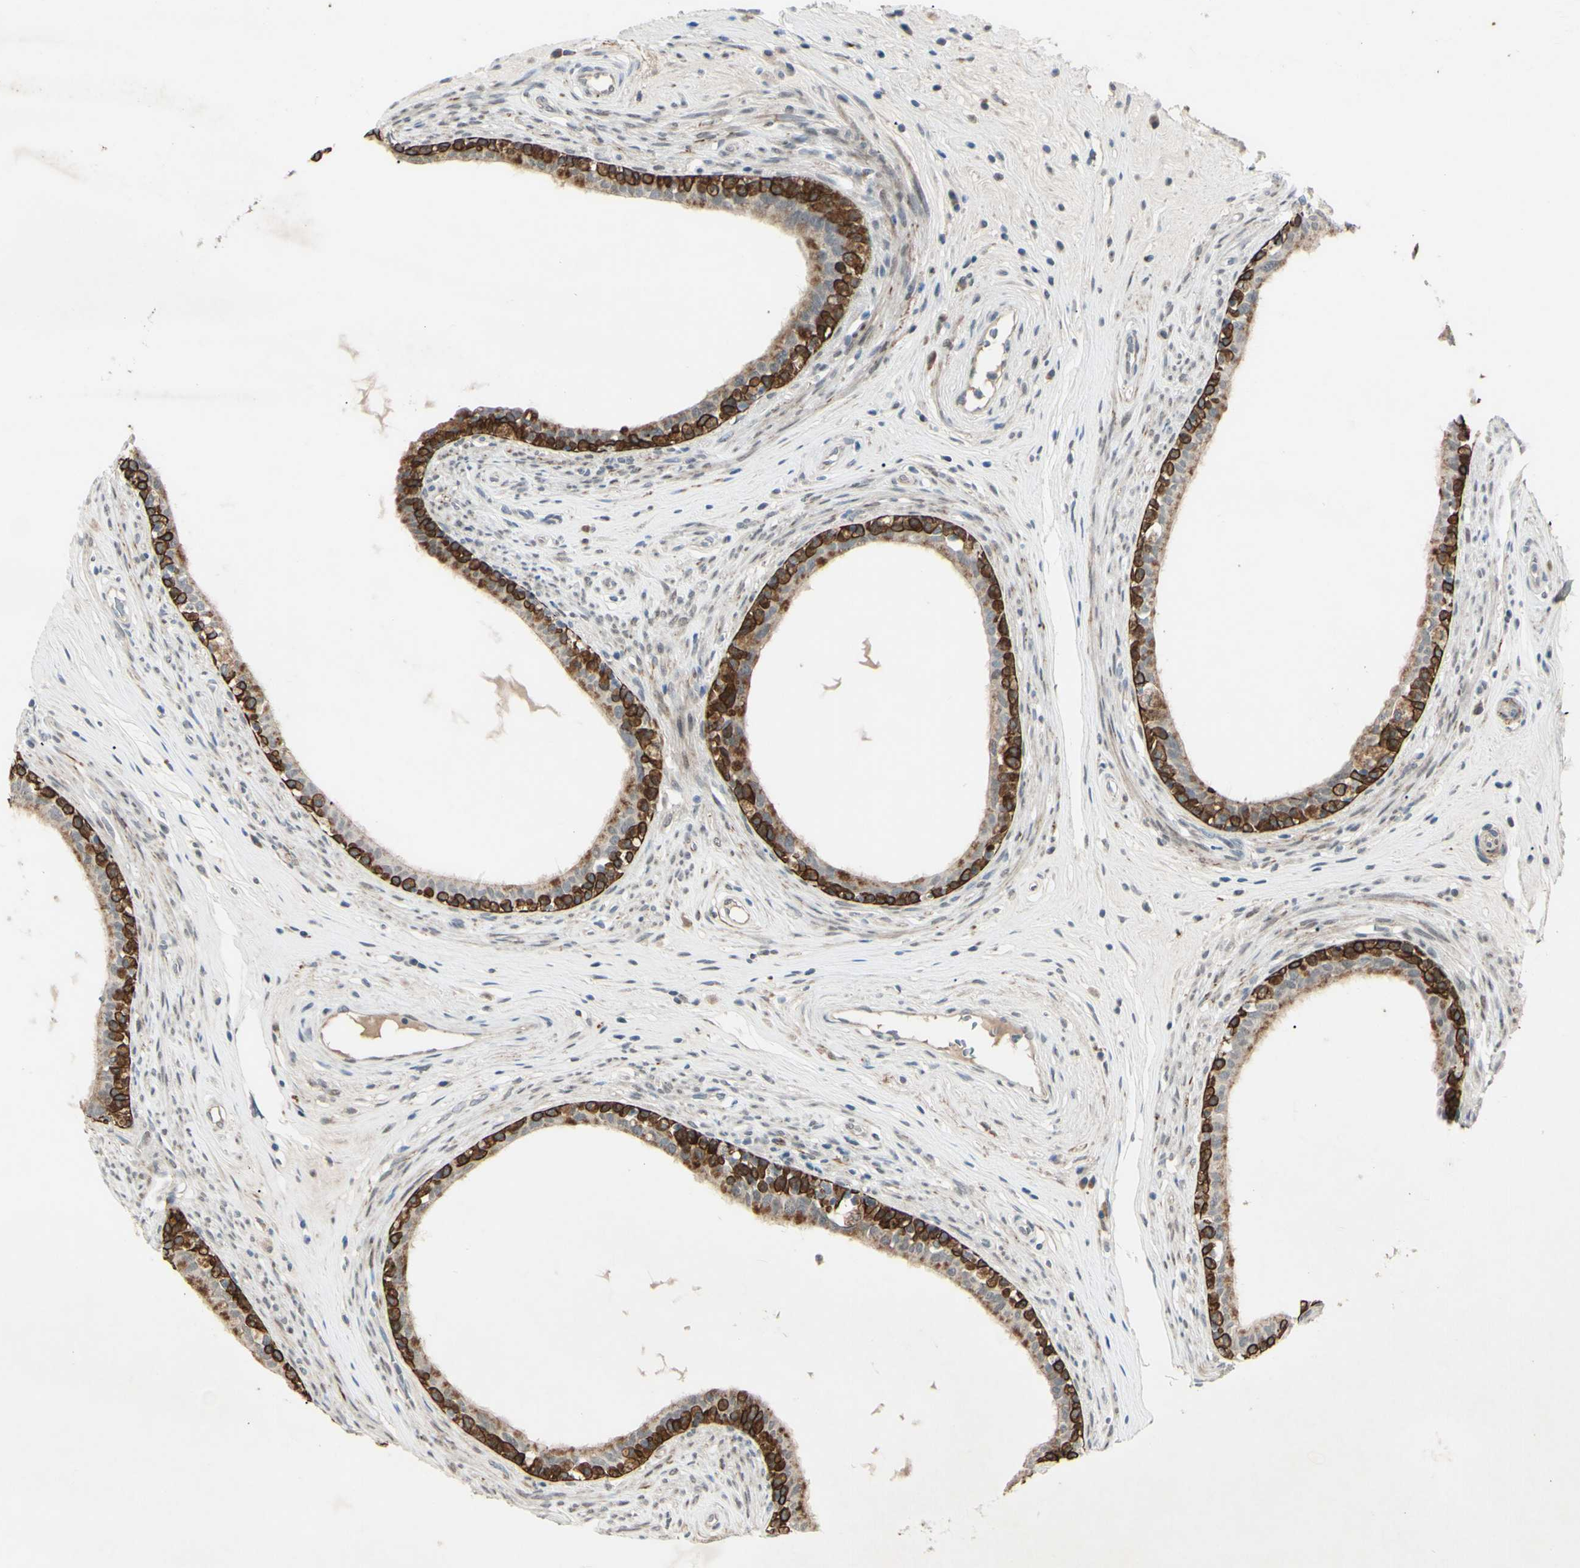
{"staining": {"intensity": "strong", "quantity": "25%-75%", "location": "cytoplasmic/membranous"}, "tissue": "epididymis", "cell_type": "Glandular cells", "image_type": "normal", "snomed": [{"axis": "morphology", "description": "Normal tissue, NOS"}, {"axis": "morphology", "description": "Inflammation, NOS"}, {"axis": "topography", "description": "Epididymis"}], "caption": "Unremarkable epididymis reveals strong cytoplasmic/membranous expression in about 25%-75% of glandular cells.", "gene": "FGFR2", "patient": {"sex": "male", "age": 84}}